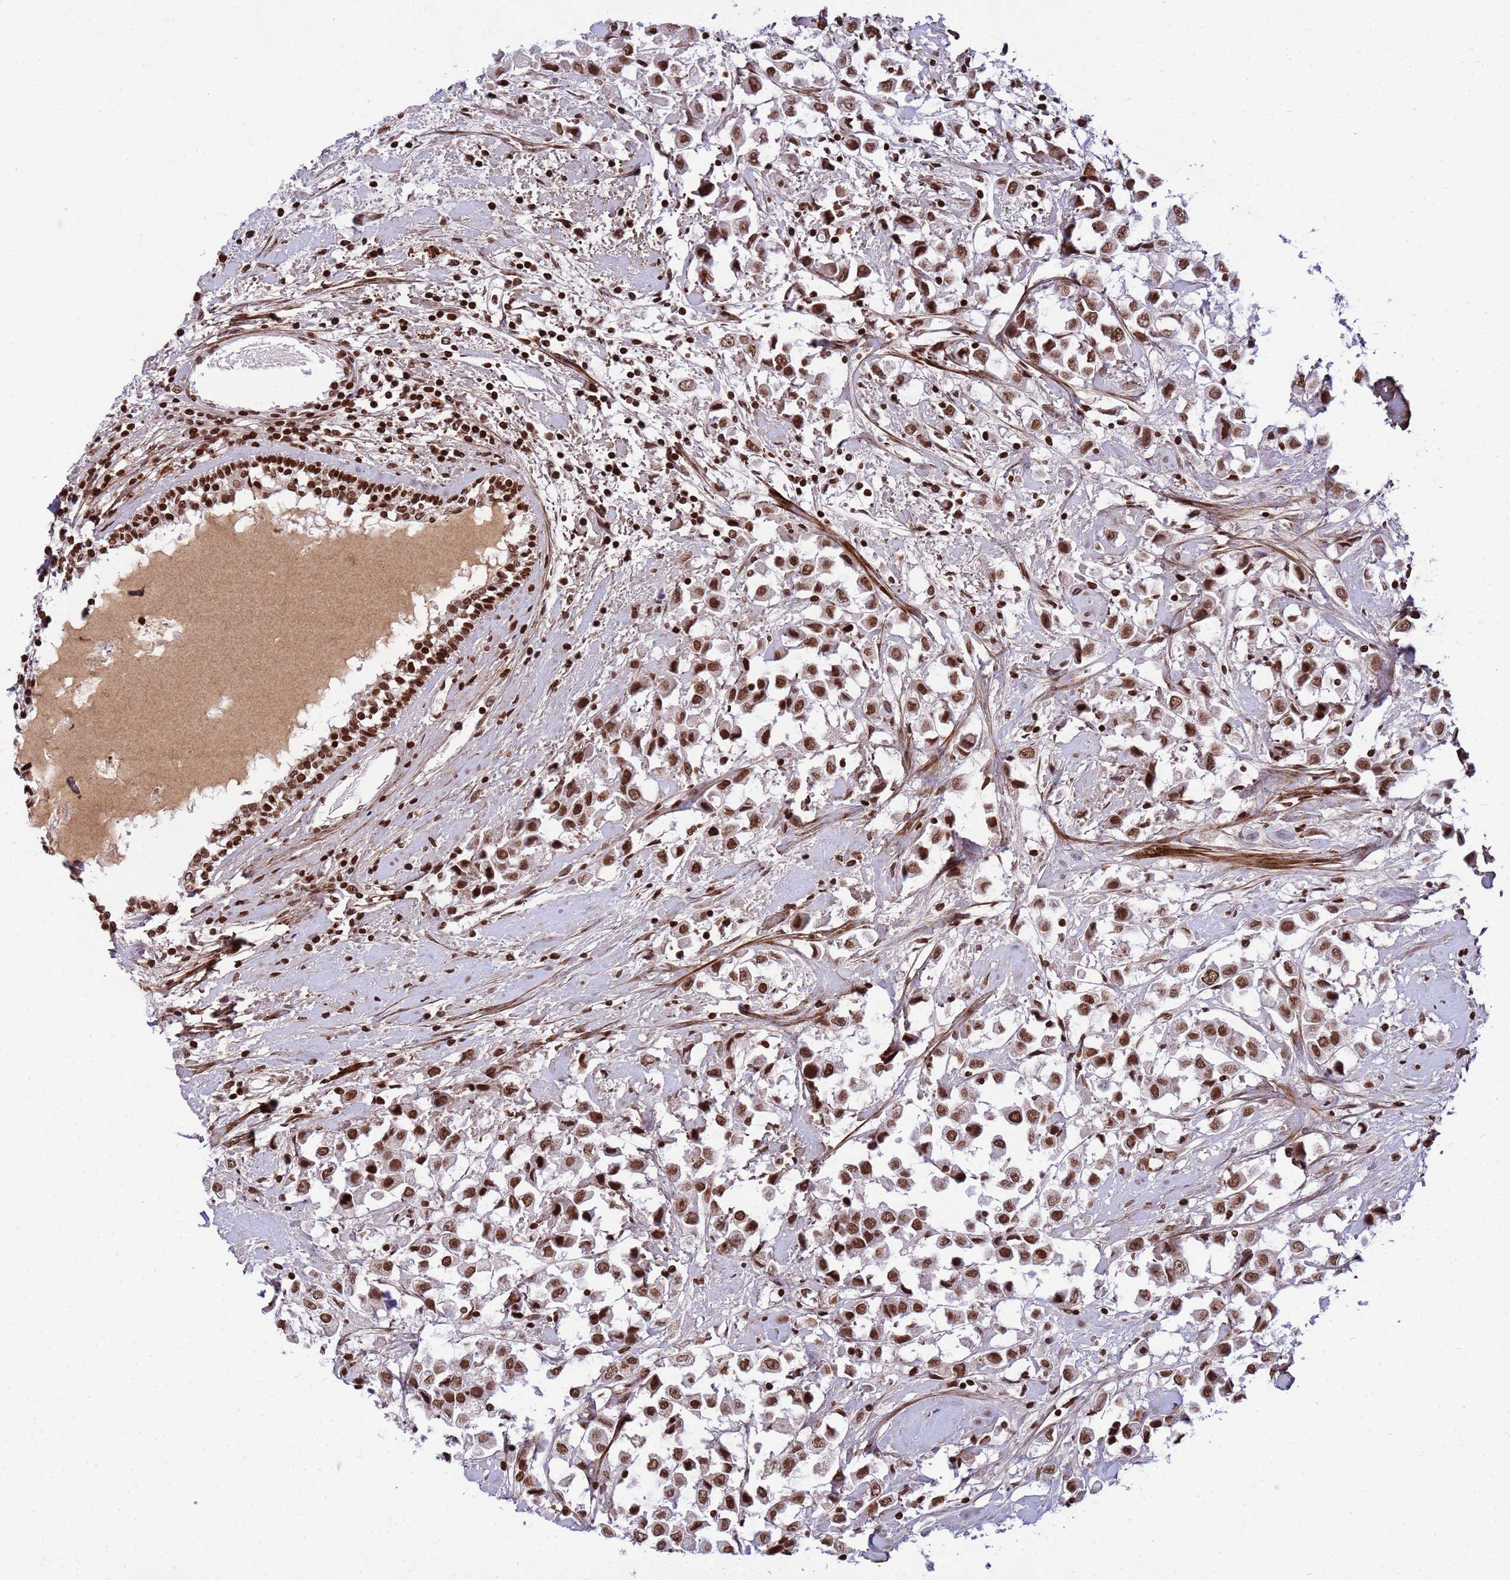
{"staining": {"intensity": "strong", "quantity": ">75%", "location": "nuclear"}, "tissue": "breast cancer", "cell_type": "Tumor cells", "image_type": "cancer", "snomed": [{"axis": "morphology", "description": "Duct carcinoma"}, {"axis": "topography", "description": "Breast"}], "caption": "Brown immunohistochemical staining in breast cancer exhibits strong nuclear expression in approximately >75% of tumor cells. (brown staining indicates protein expression, while blue staining denotes nuclei).", "gene": "H3-3B", "patient": {"sex": "female", "age": 61}}